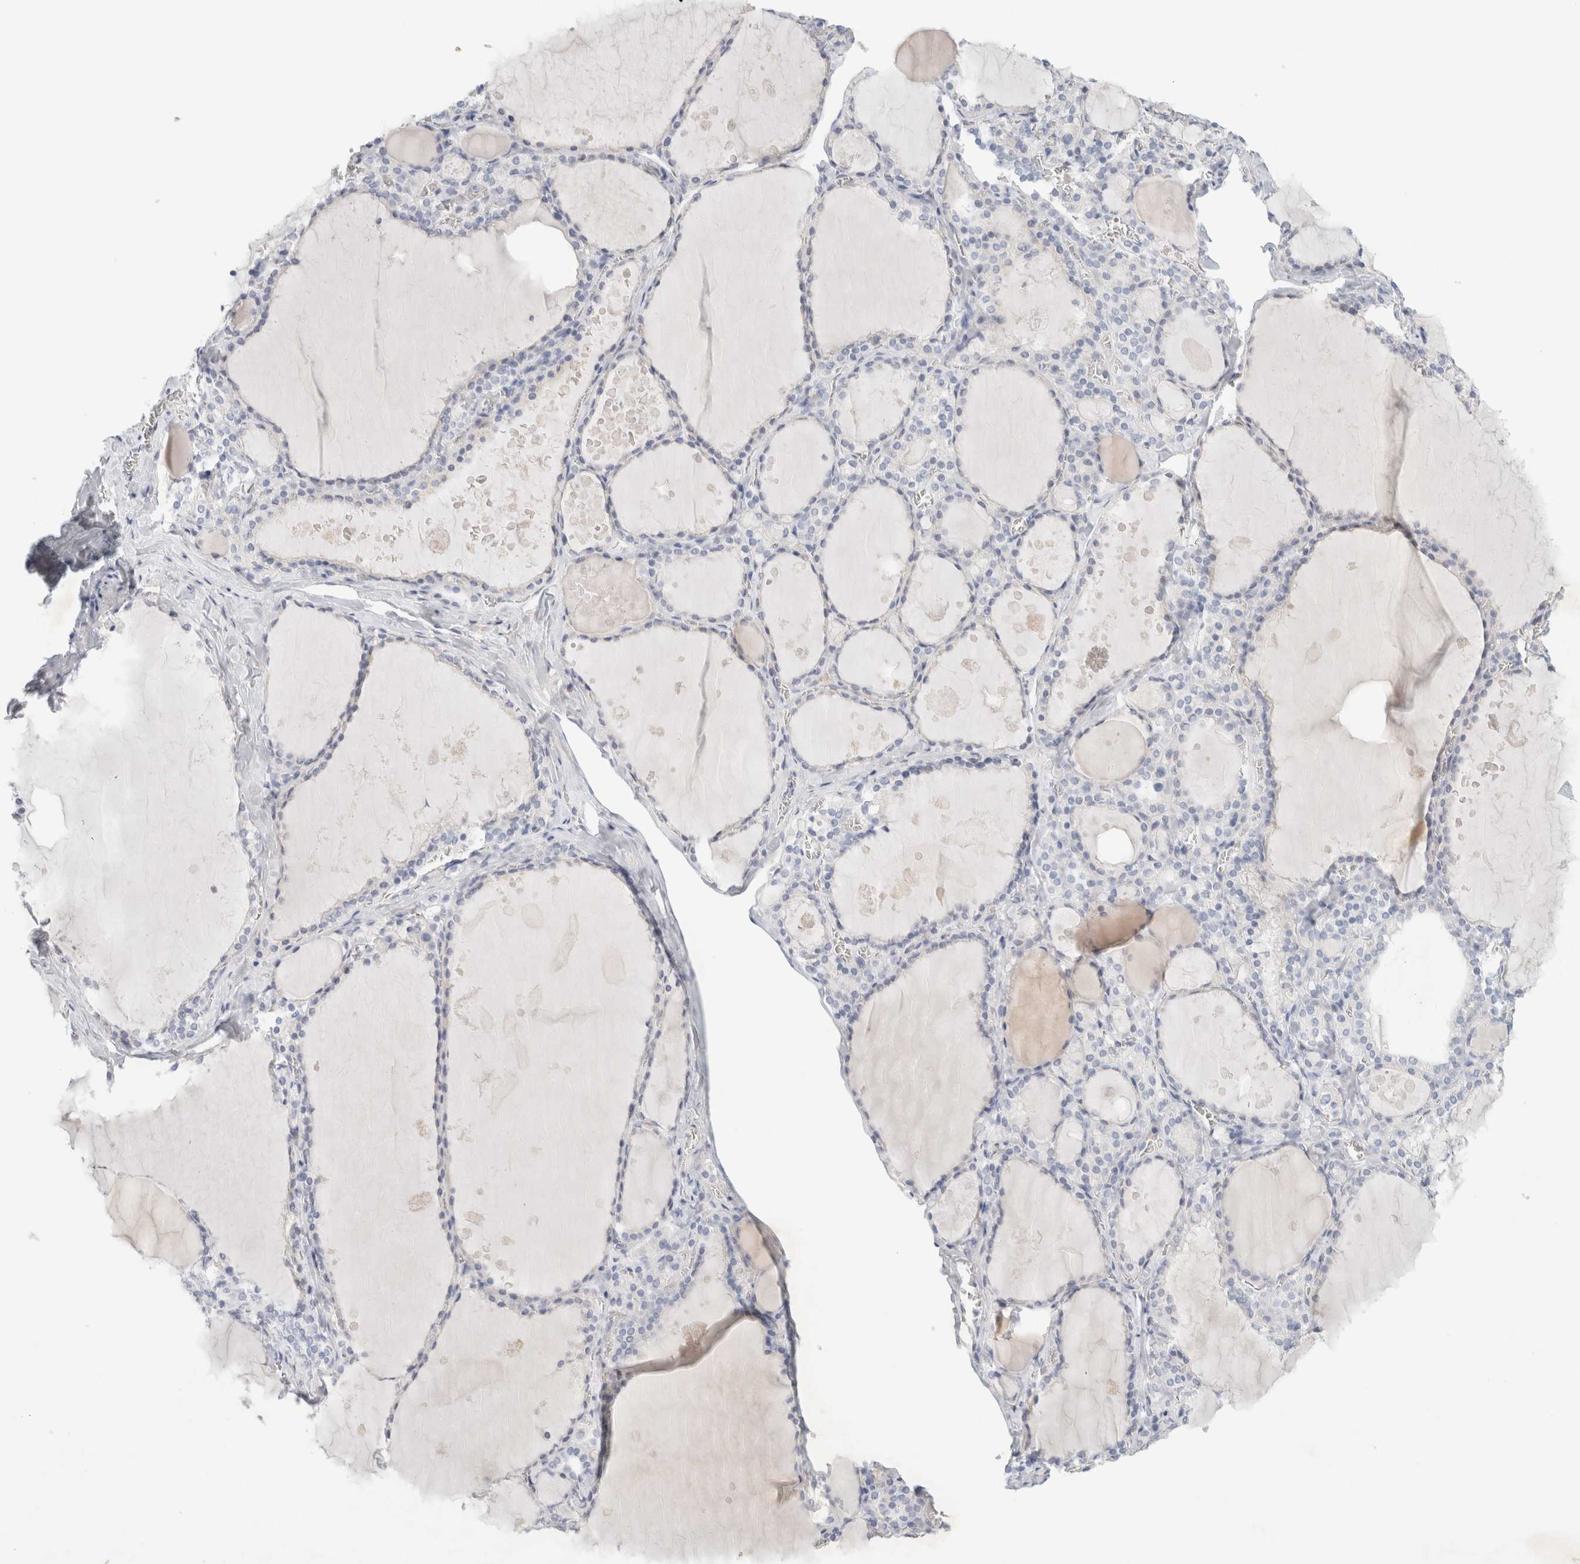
{"staining": {"intensity": "negative", "quantity": "none", "location": "none"}, "tissue": "thyroid gland", "cell_type": "Glandular cells", "image_type": "normal", "snomed": [{"axis": "morphology", "description": "Normal tissue, NOS"}, {"axis": "topography", "description": "Thyroid gland"}], "caption": "Glandular cells are negative for protein expression in normal human thyroid gland. Brightfield microscopy of immunohistochemistry (IHC) stained with DAB (brown) and hematoxylin (blue), captured at high magnification.", "gene": "NEFM", "patient": {"sex": "male", "age": 56}}